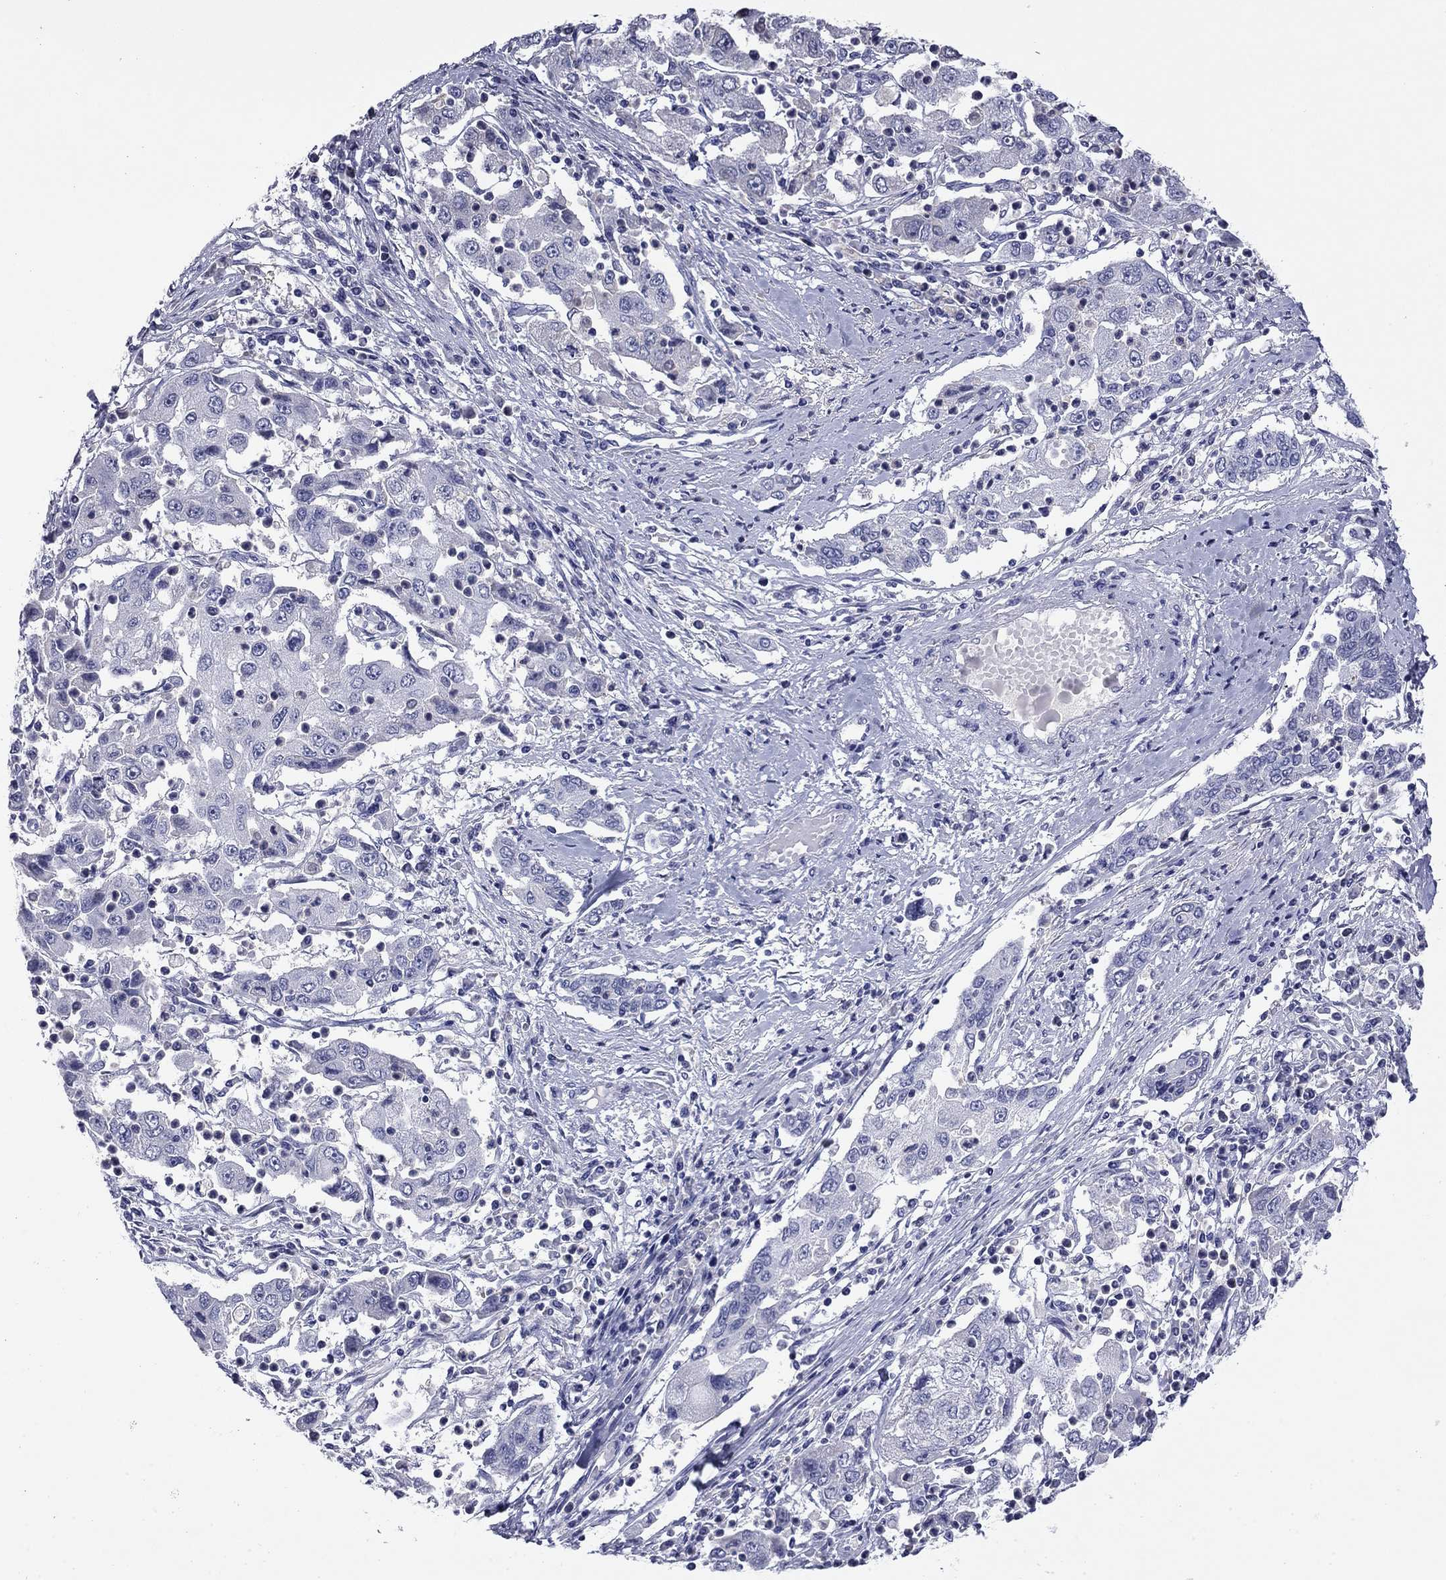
{"staining": {"intensity": "negative", "quantity": "none", "location": "none"}, "tissue": "cervical cancer", "cell_type": "Tumor cells", "image_type": "cancer", "snomed": [{"axis": "morphology", "description": "Squamous cell carcinoma, NOS"}, {"axis": "topography", "description": "Cervix"}], "caption": "Cervical cancer was stained to show a protein in brown. There is no significant expression in tumor cells. The staining is performed using DAB brown chromogen with nuclei counter-stained in using hematoxylin.", "gene": "CFAP119", "patient": {"sex": "female", "age": 36}}